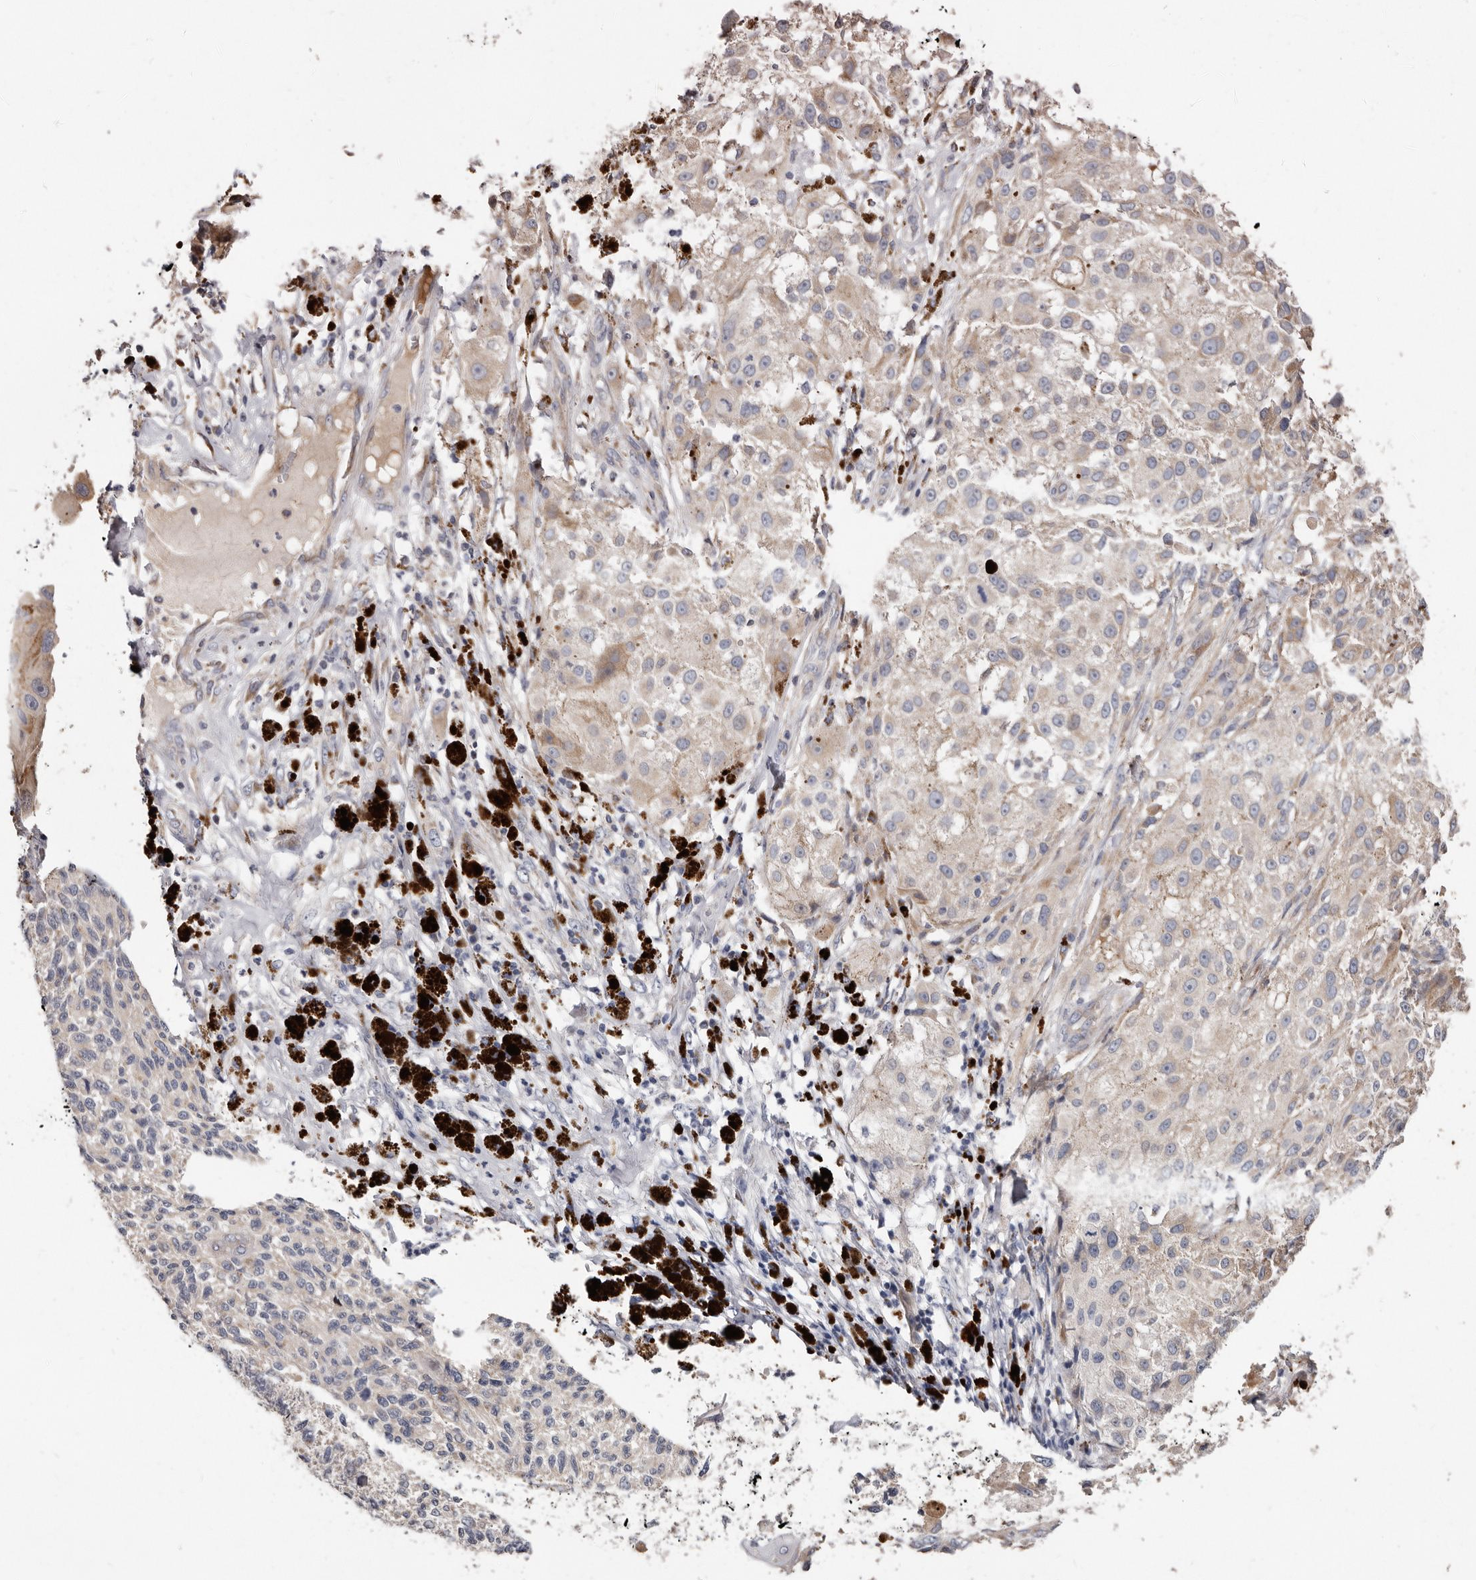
{"staining": {"intensity": "weak", "quantity": "<25%", "location": "cytoplasmic/membranous"}, "tissue": "melanoma", "cell_type": "Tumor cells", "image_type": "cancer", "snomed": [{"axis": "morphology", "description": "Malignant melanoma, NOS"}, {"axis": "topography", "description": "Skin"}], "caption": "This is an immunohistochemistry (IHC) photomicrograph of melanoma. There is no positivity in tumor cells.", "gene": "ASIC5", "patient": {"sex": "female", "age": 73}}